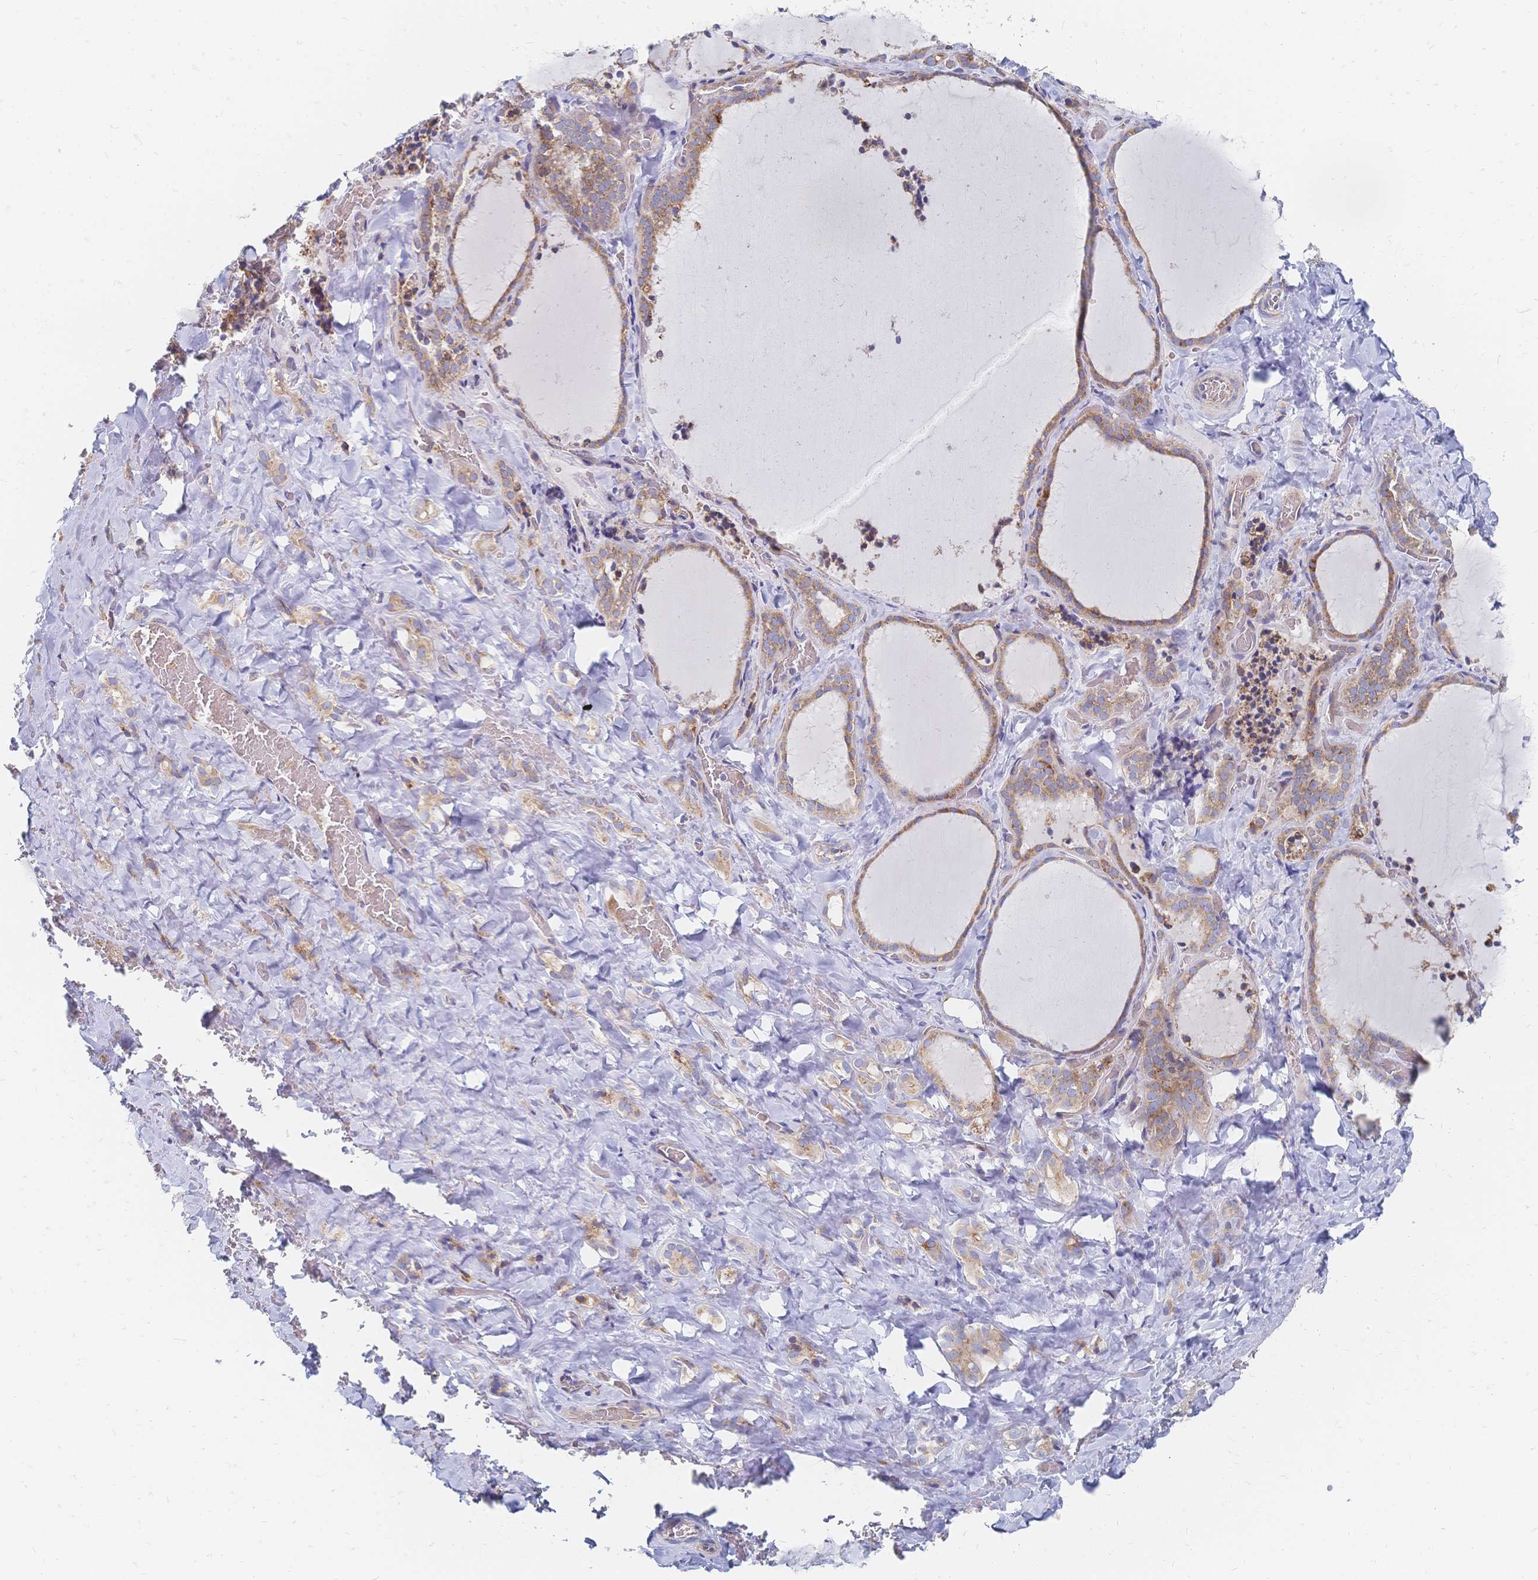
{"staining": {"intensity": "weak", "quantity": ">75%", "location": "cytoplasmic/membranous"}, "tissue": "thyroid gland", "cell_type": "Glandular cells", "image_type": "normal", "snomed": [{"axis": "morphology", "description": "Normal tissue, NOS"}, {"axis": "topography", "description": "Thyroid gland"}], "caption": "Weak cytoplasmic/membranous positivity for a protein is present in about >75% of glandular cells of benign thyroid gland using immunohistochemistry.", "gene": "SORBS1", "patient": {"sex": "female", "age": 22}}